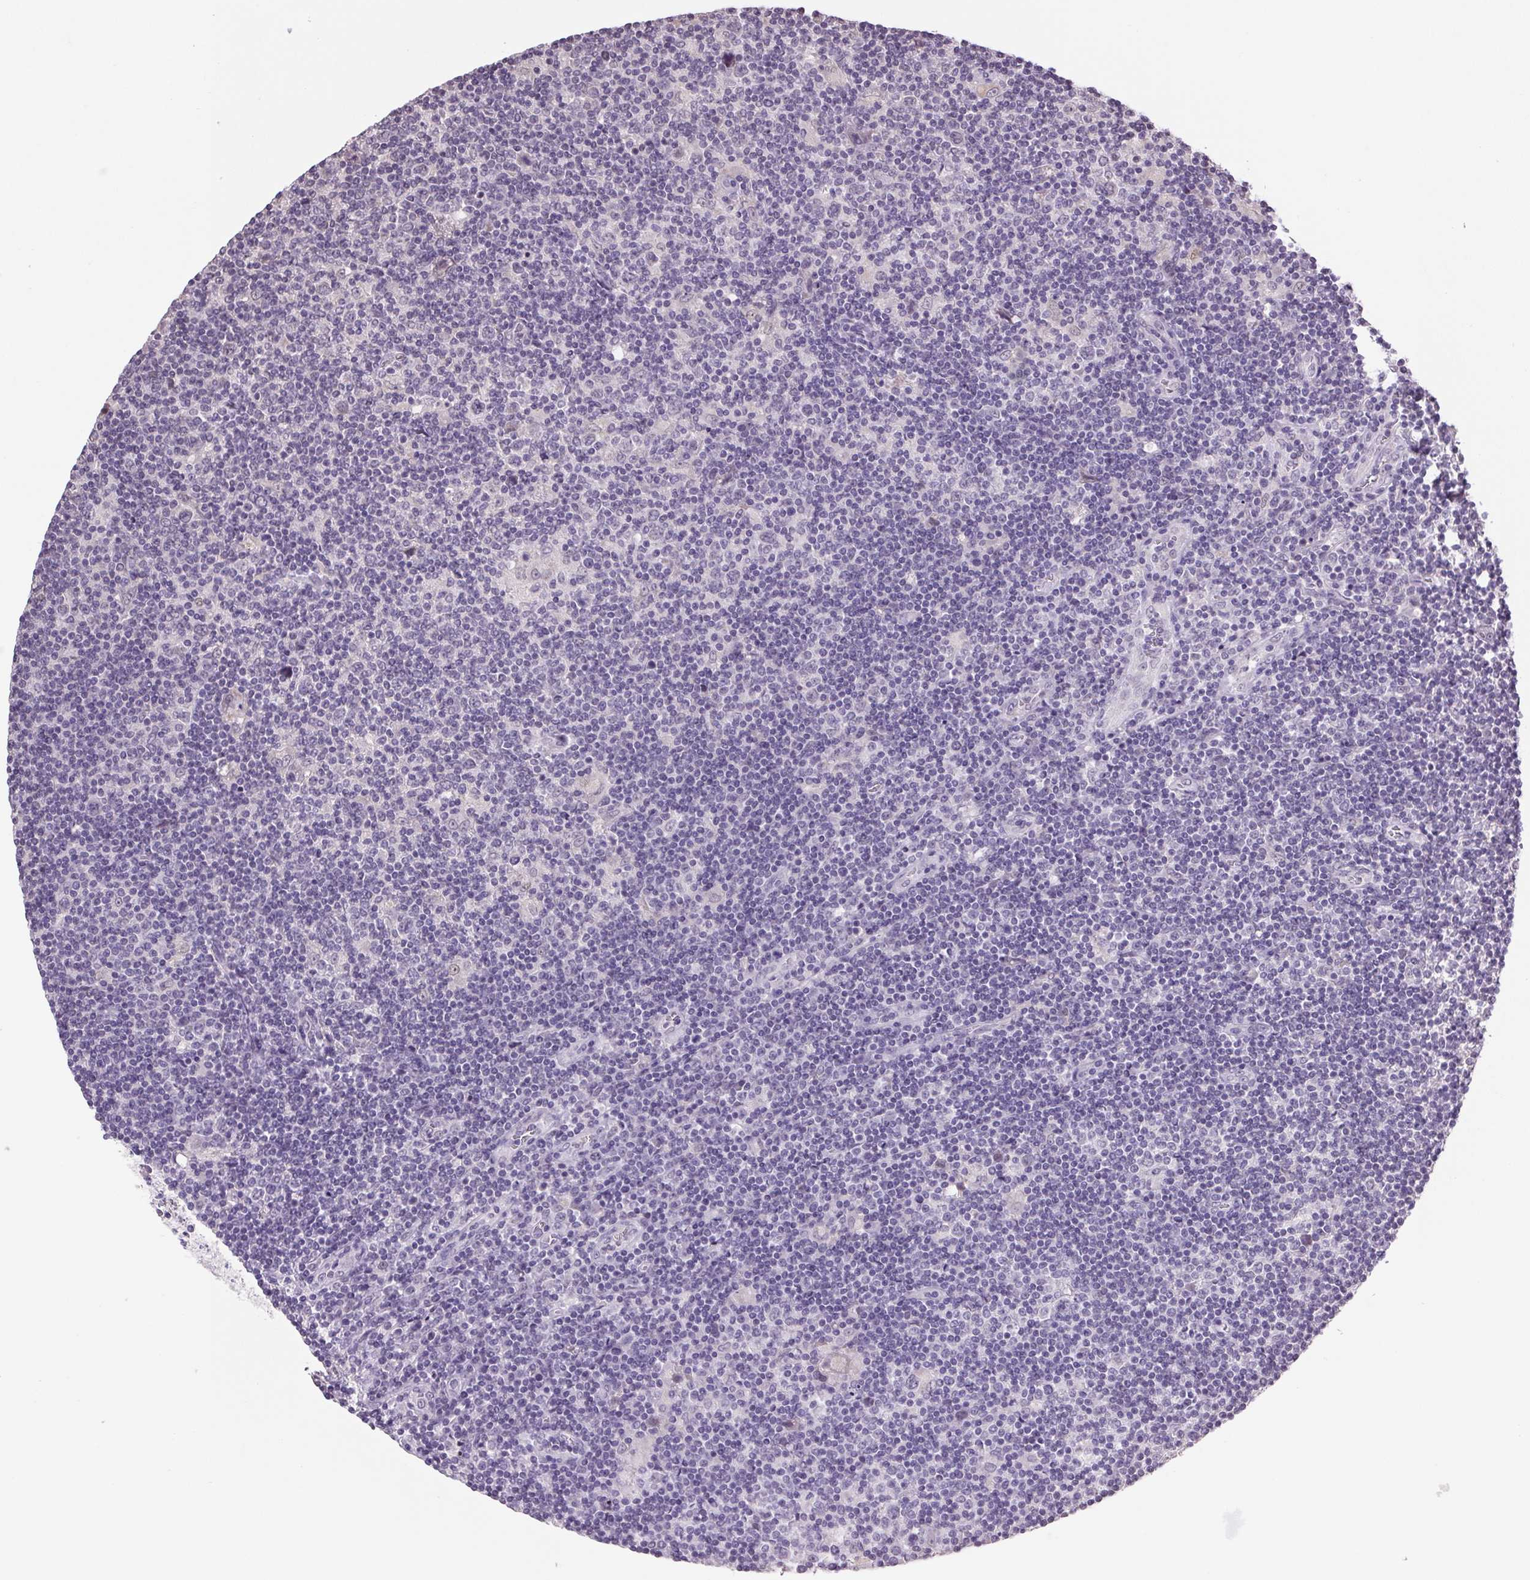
{"staining": {"intensity": "negative", "quantity": "none", "location": "none"}, "tissue": "lymphoma", "cell_type": "Tumor cells", "image_type": "cancer", "snomed": [{"axis": "morphology", "description": "Hodgkin's disease, NOS"}, {"axis": "topography", "description": "Lymph node"}], "caption": "This is an immunohistochemistry micrograph of human lymphoma. There is no staining in tumor cells.", "gene": "VWA3B", "patient": {"sex": "male", "age": 40}}